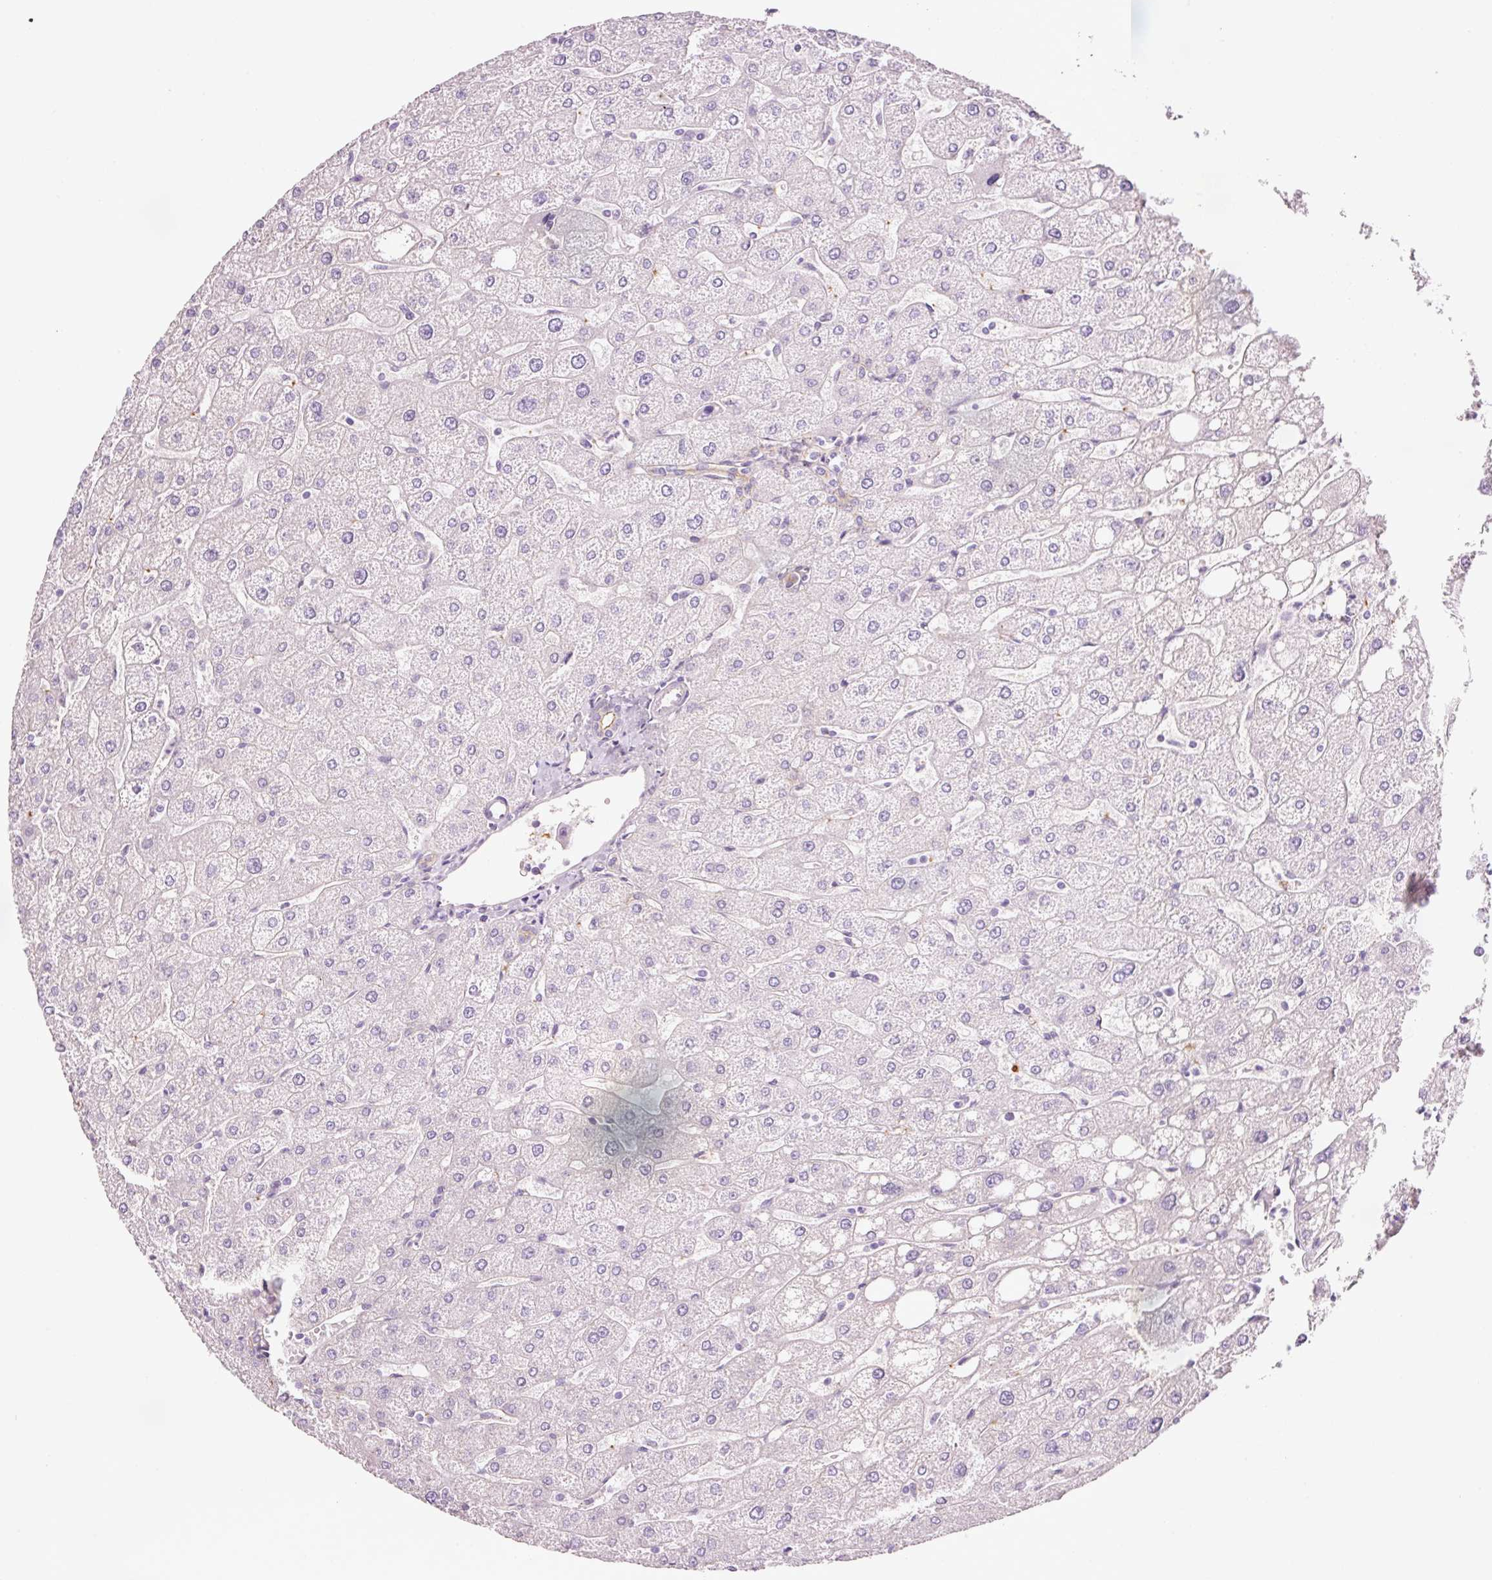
{"staining": {"intensity": "negative", "quantity": "none", "location": "none"}, "tissue": "liver", "cell_type": "Cholangiocytes", "image_type": "normal", "snomed": [{"axis": "morphology", "description": "Normal tissue, NOS"}, {"axis": "topography", "description": "Liver"}], "caption": "High magnification brightfield microscopy of benign liver stained with DAB (3,3'-diaminobenzidine) (brown) and counterstained with hematoxylin (blue): cholangiocytes show no significant positivity. (Stains: DAB (3,3'-diaminobenzidine) immunohistochemistry (IHC) with hematoxylin counter stain, Microscopy: brightfield microscopy at high magnification).", "gene": "HSPA4L", "patient": {"sex": "male", "age": 67}}